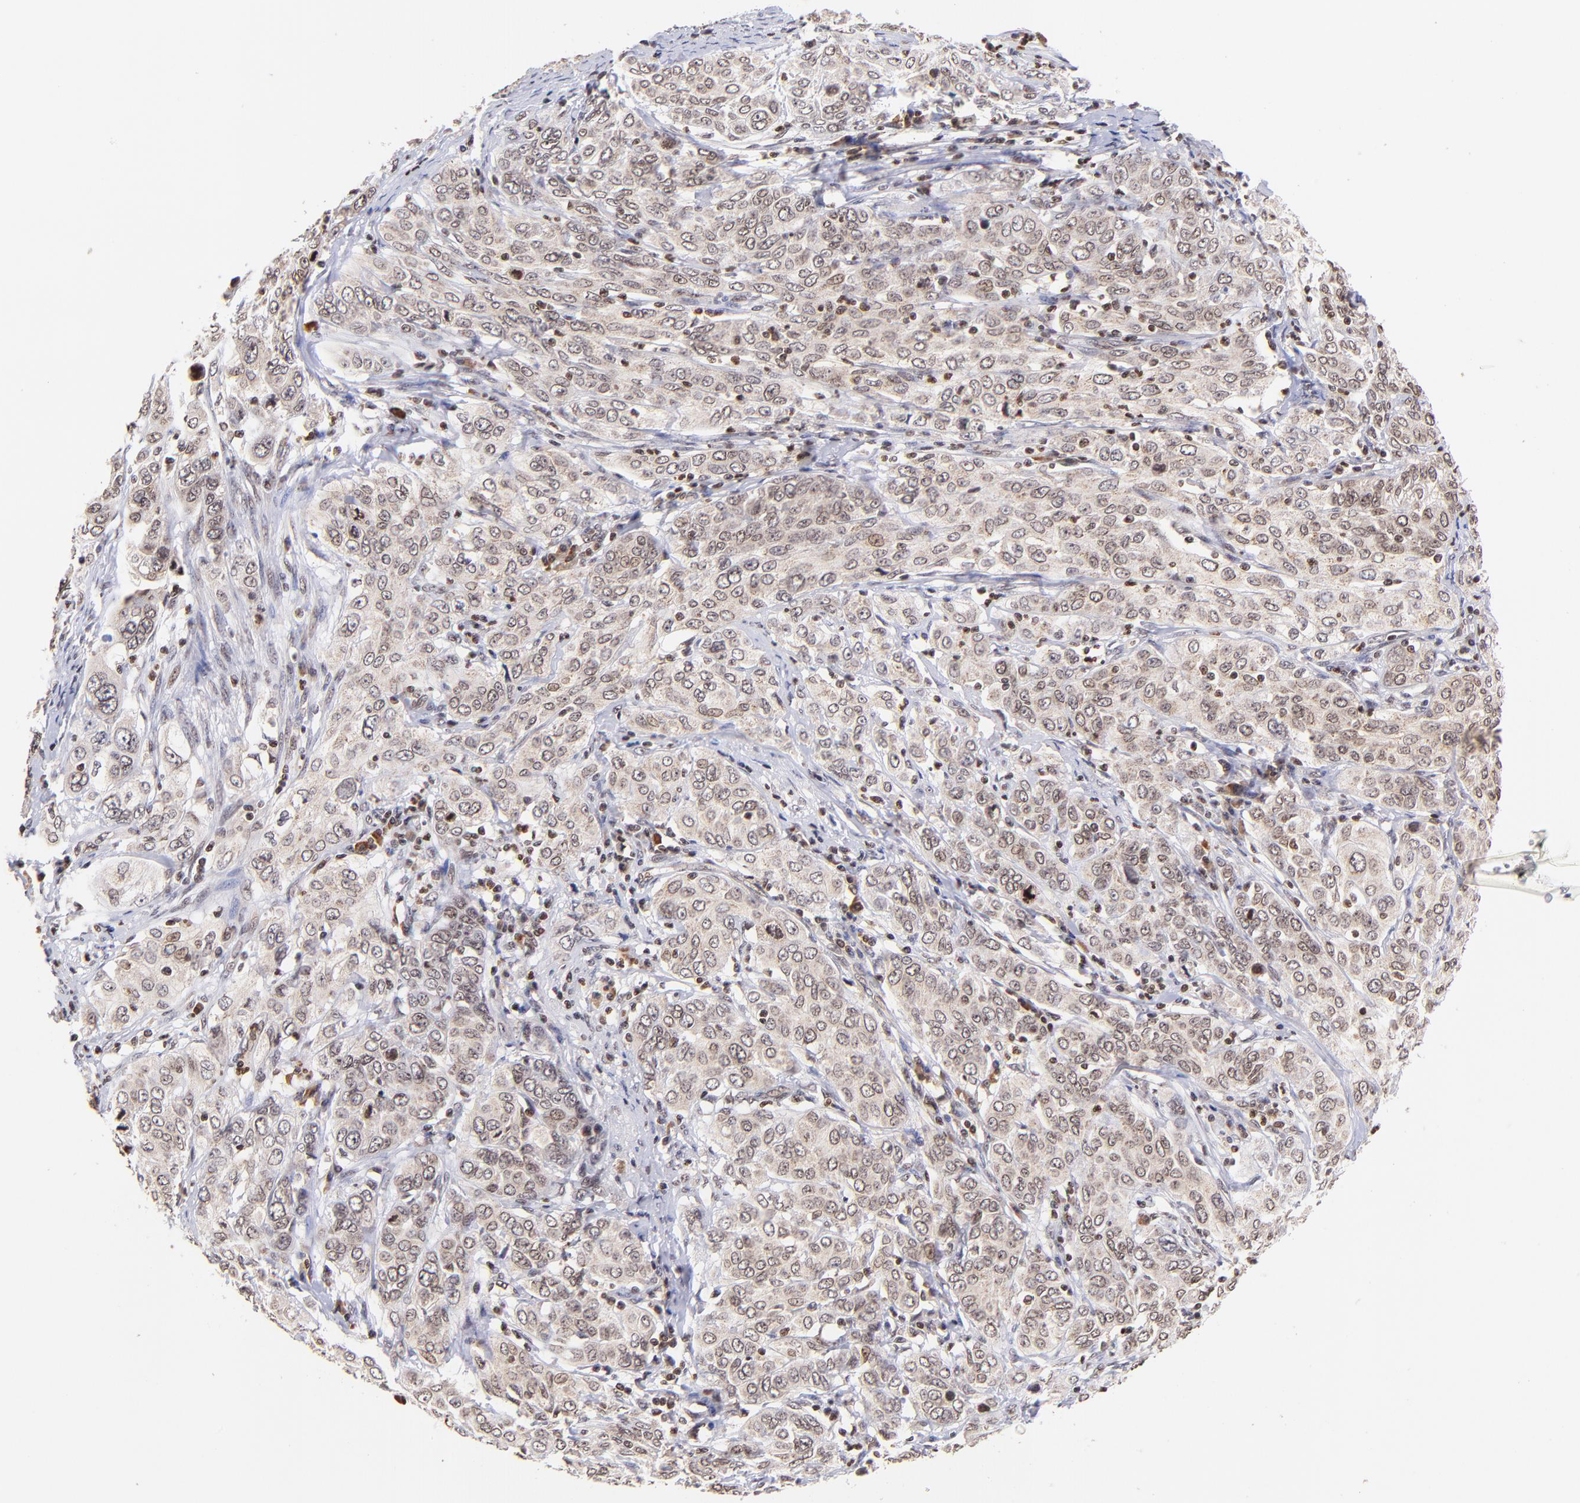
{"staining": {"intensity": "moderate", "quantity": ">75%", "location": "cytoplasmic/membranous,nuclear"}, "tissue": "cervical cancer", "cell_type": "Tumor cells", "image_type": "cancer", "snomed": [{"axis": "morphology", "description": "Squamous cell carcinoma, NOS"}, {"axis": "topography", "description": "Cervix"}], "caption": "An immunohistochemistry (IHC) histopathology image of neoplastic tissue is shown. Protein staining in brown labels moderate cytoplasmic/membranous and nuclear positivity in cervical cancer (squamous cell carcinoma) within tumor cells.", "gene": "WDR25", "patient": {"sex": "female", "age": 38}}